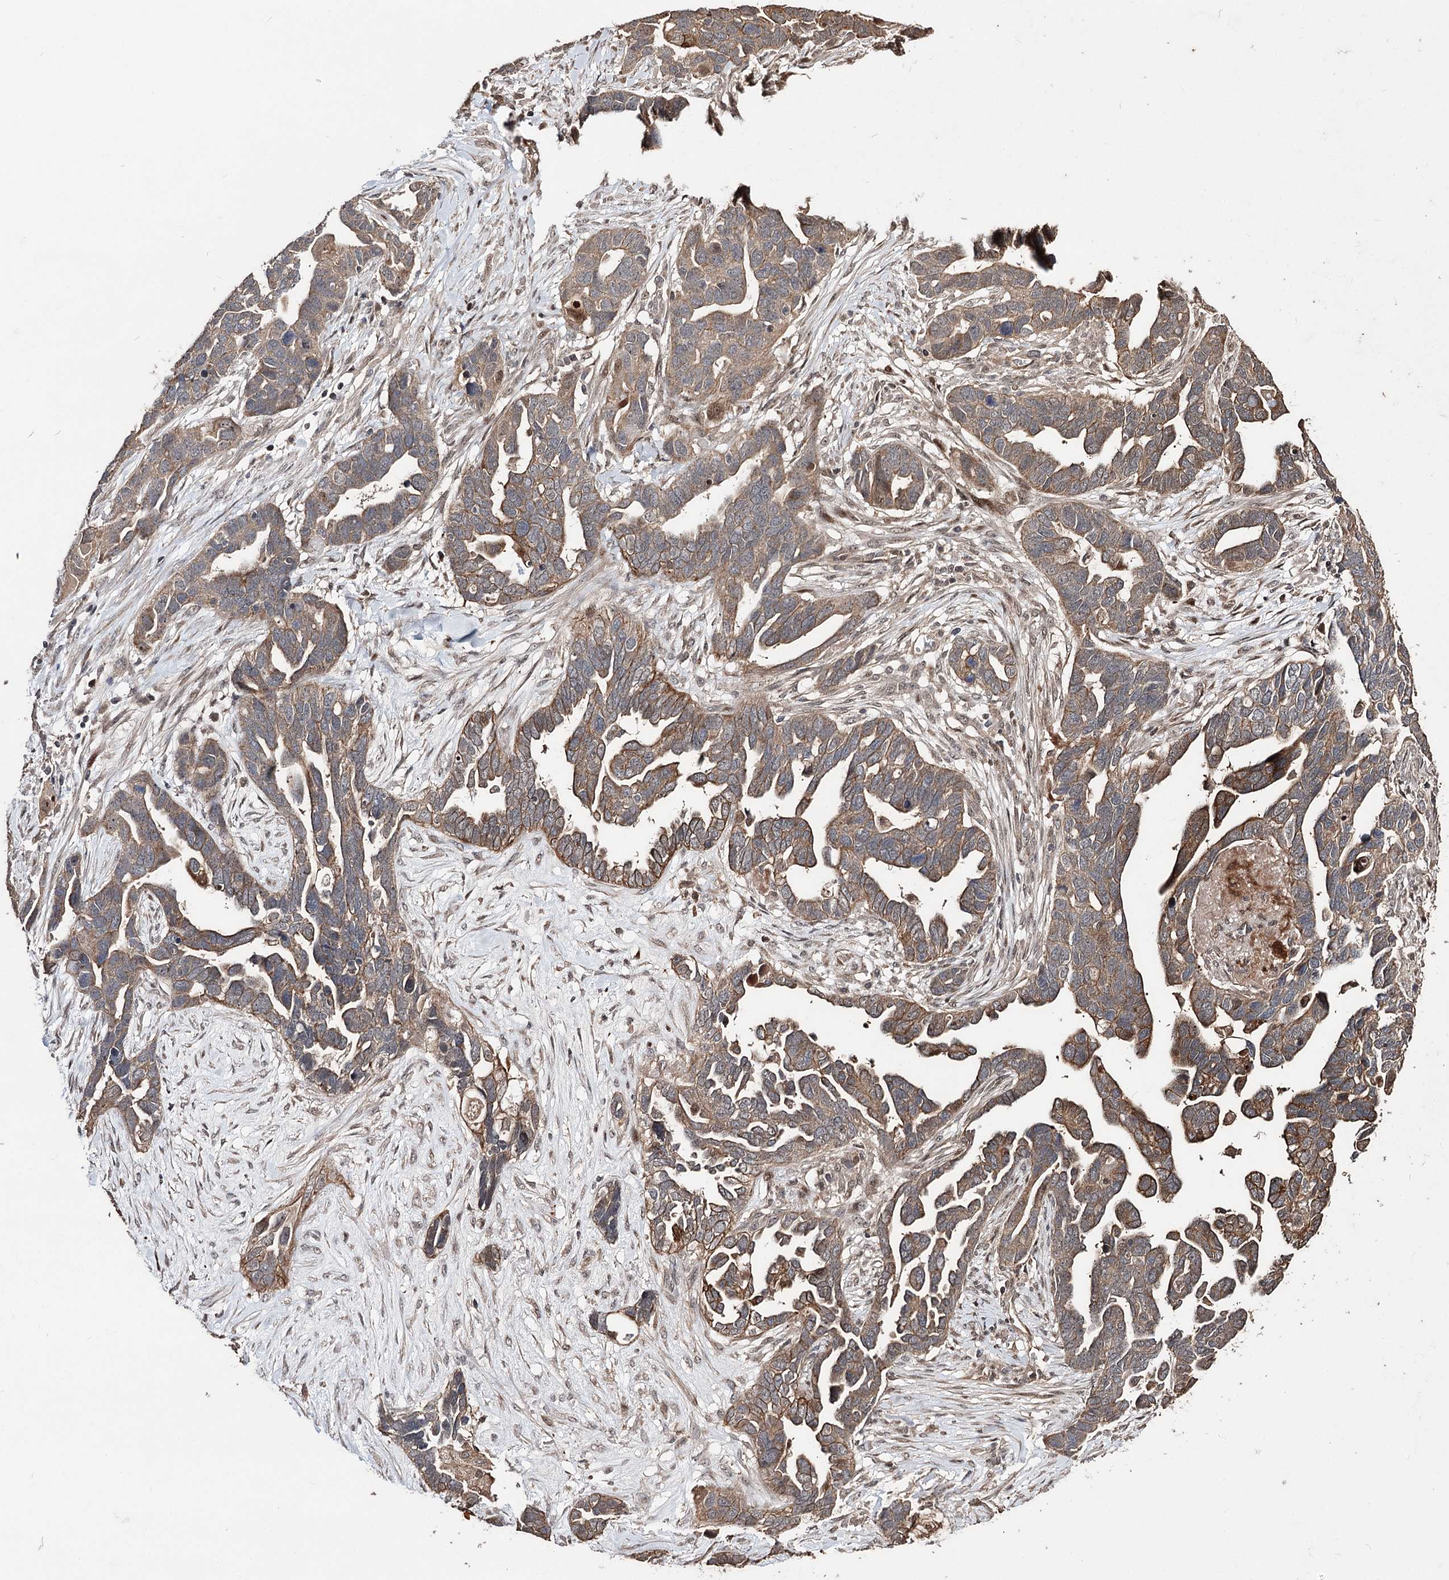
{"staining": {"intensity": "moderate", "quantity": ">75%", "location": "cytoplasmic/membranous"}, "tissue": "ovarian cancer", "cell_type": "Tumor cells", "image_type": "cancer", "snomed": [{"axis": "morphology", "description": "Cystadenocarcinoma, serous, NOS"}, {"axis": "topography", "description": "Ovary"}], "caption": "Protein expression analysis of human ovarian cancer reveals moderate cytoplasmic/membranous staining in approximately >75% of tumor cells.", "gene": "CPNE8", "patient": {"sex": "female", "age": 54}}